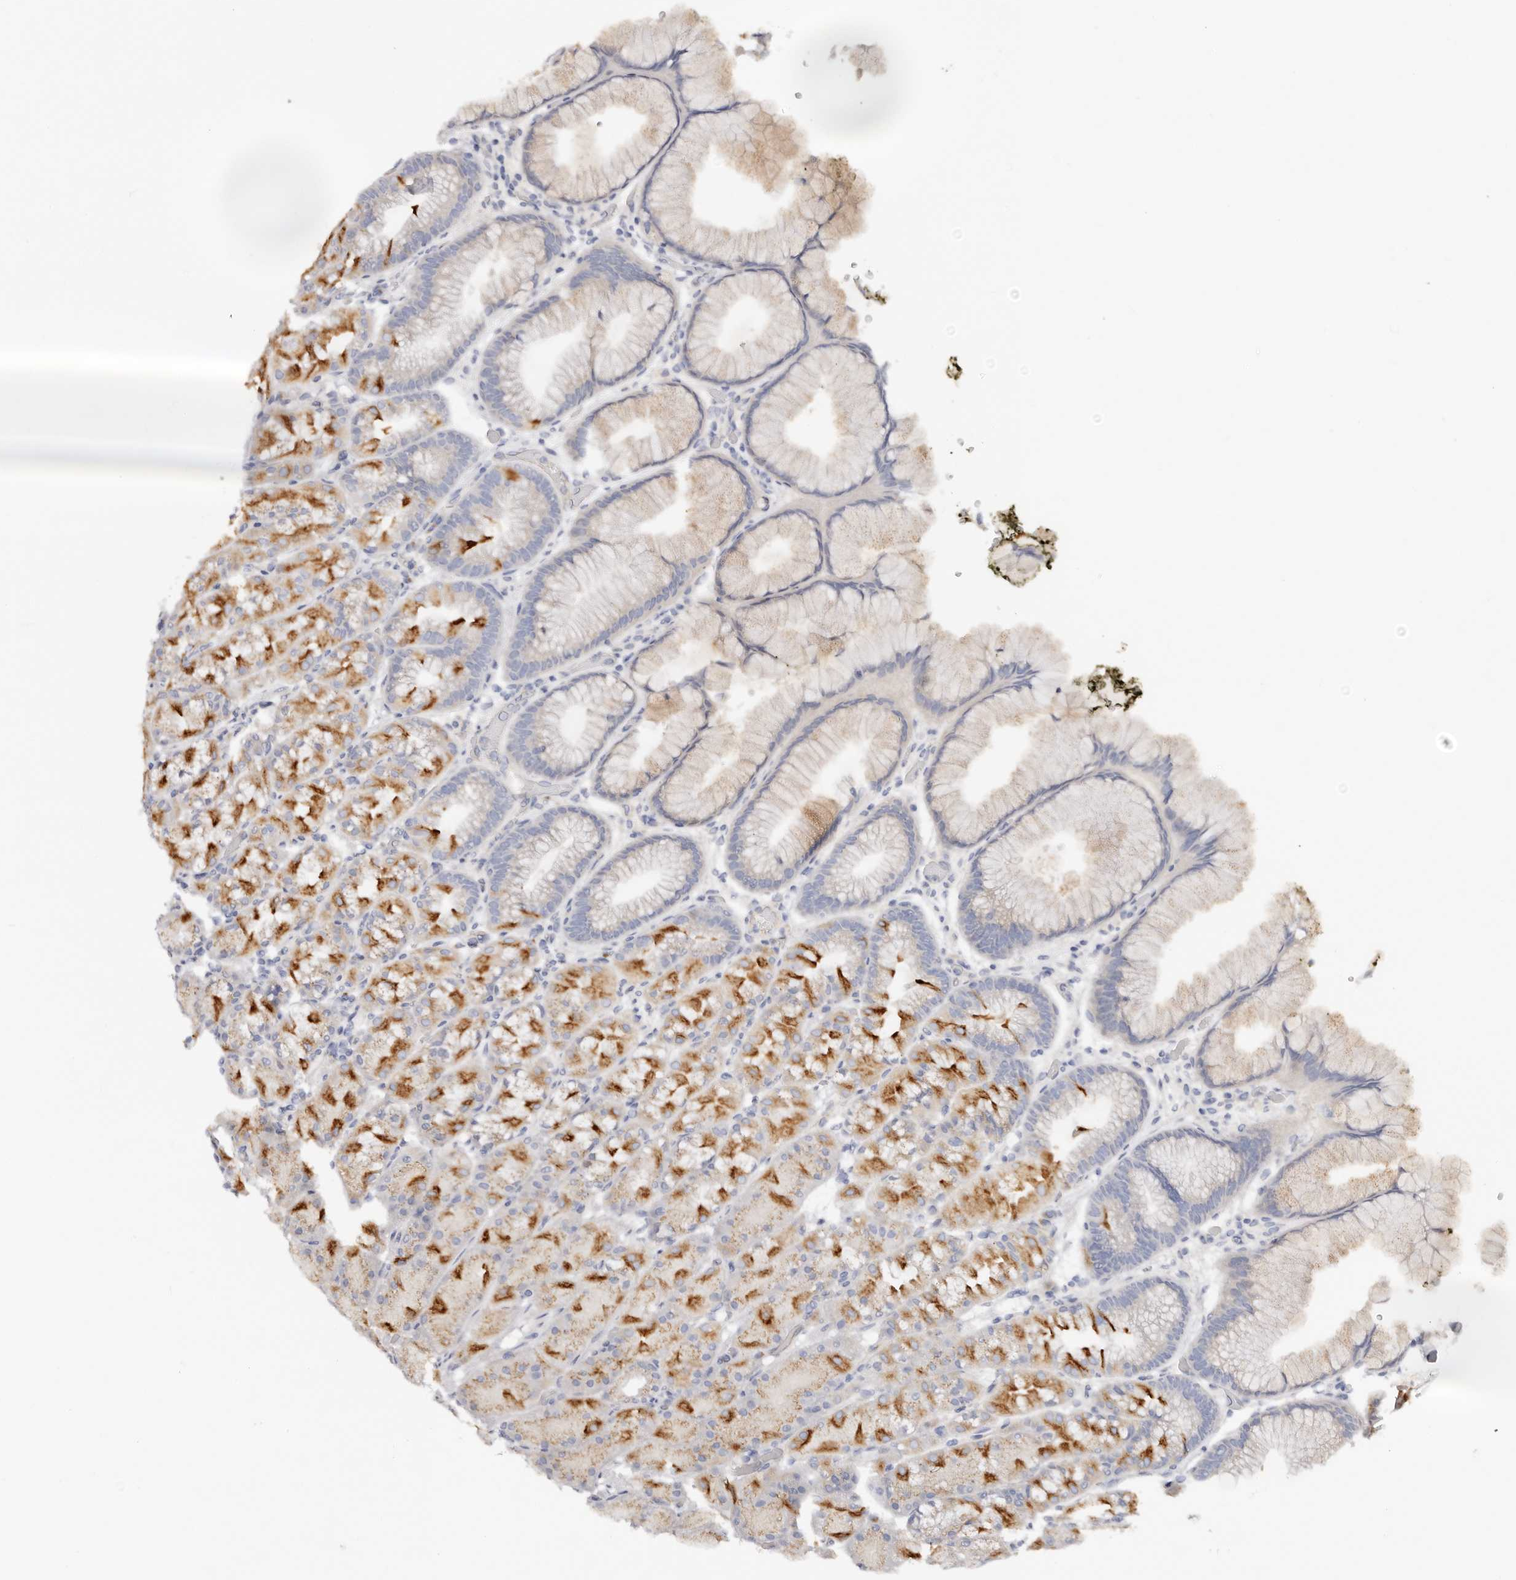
{"staining": {"intensity": "strong", "quantity": "25%-75%", "location": "cytoplasmic/membranous"}, "tissue": "stomach", "cell_type": "Glandular cells", "image_type": "normal", "snomed": [{"axis": "morphology", "description": "Normal tissue, NOS"}, {"axis": "topography", "description": "Stomach, upper"}, {"axis": "topography", "description": "Stomach"}], "caption": "A high amount of strong cytoplasmic/membranous expression is identified in about 25%-75% of glandular cells in unremarkable stomach.", "gene": "DNASE1", "patient": {"sex": "male", "age": 48}}